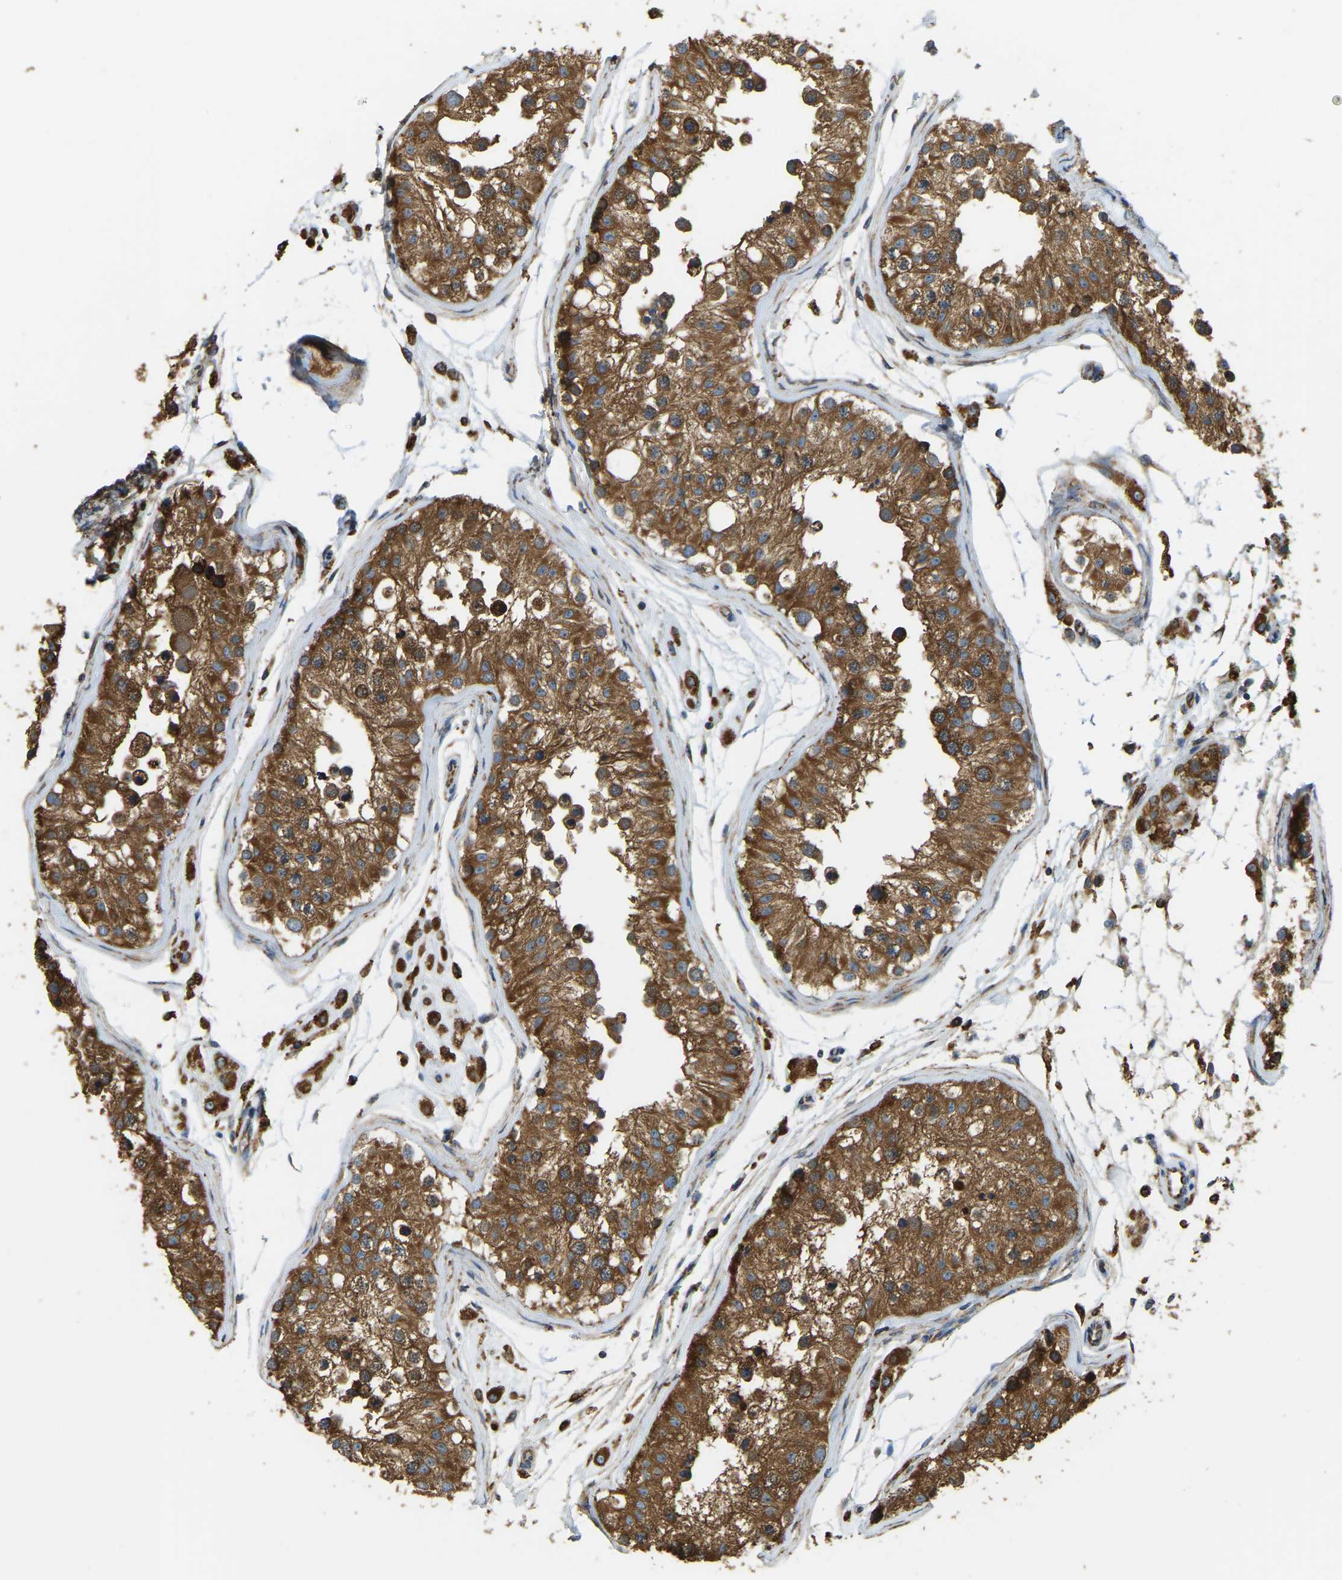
{"staining": {"intensity": "strong", "quantity": ">75%", "location": "cytoplasmic/membranous,nuclear"}, "tissue": "testis", "cell_type": "Cells in seminiferous ducts", "image_type": "normal", "snomed": [{"axis": "morphology", "description": "Normal tissue, NOS"}, {"axis": "morphology", "description": "Adenocarcinoma, metastatic, NOS"}, {"axis": "topography", "description": "Testis"}], "caption": "Human testis stained with a brown dye exhibits strong cytoplasmic/membranous,nuclear positive expression in about >75% of cells in seminiferous ducts.", "gene": "RNF115", "patient": {"sex": "male", "age": 26}}